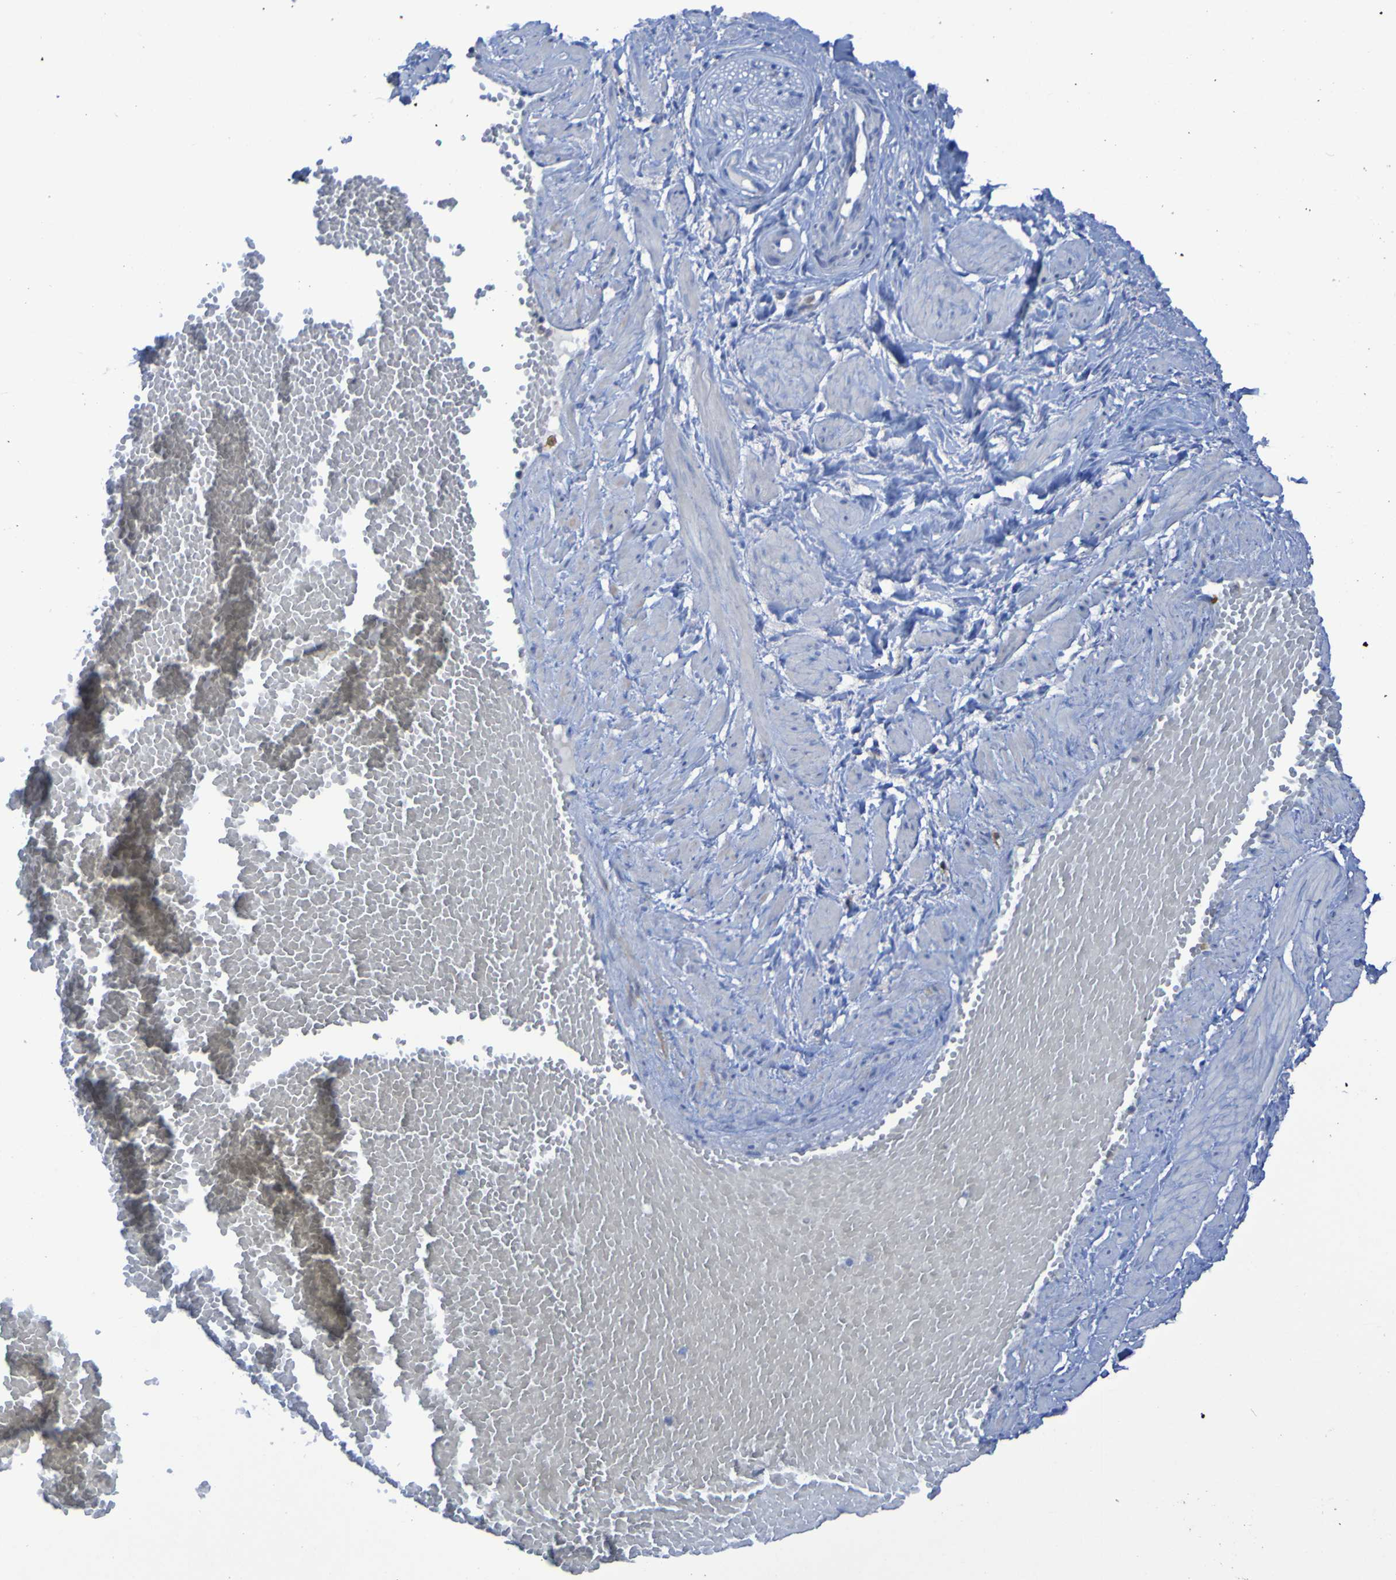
{"staining": {"intensity": "negative", "quantity": "none", "location": "none"}, "tissue": "adipose tissue", "cell_type": "Adipocytes", "image_type": "normal", "snomed": [{"axis": "morphology", "description": "Normal tissue, NOS"}, {"axis": "topography", "description": "Soft tissue"}, {"axis": "topography", "description": "Vascular tissue"}], "caption": "There is no significant staining in adipocytes of adipose tissue. Nuclei are stained in blue.", "gene": "MPPE1", "patient": {"sex": "female", "age": 35}}